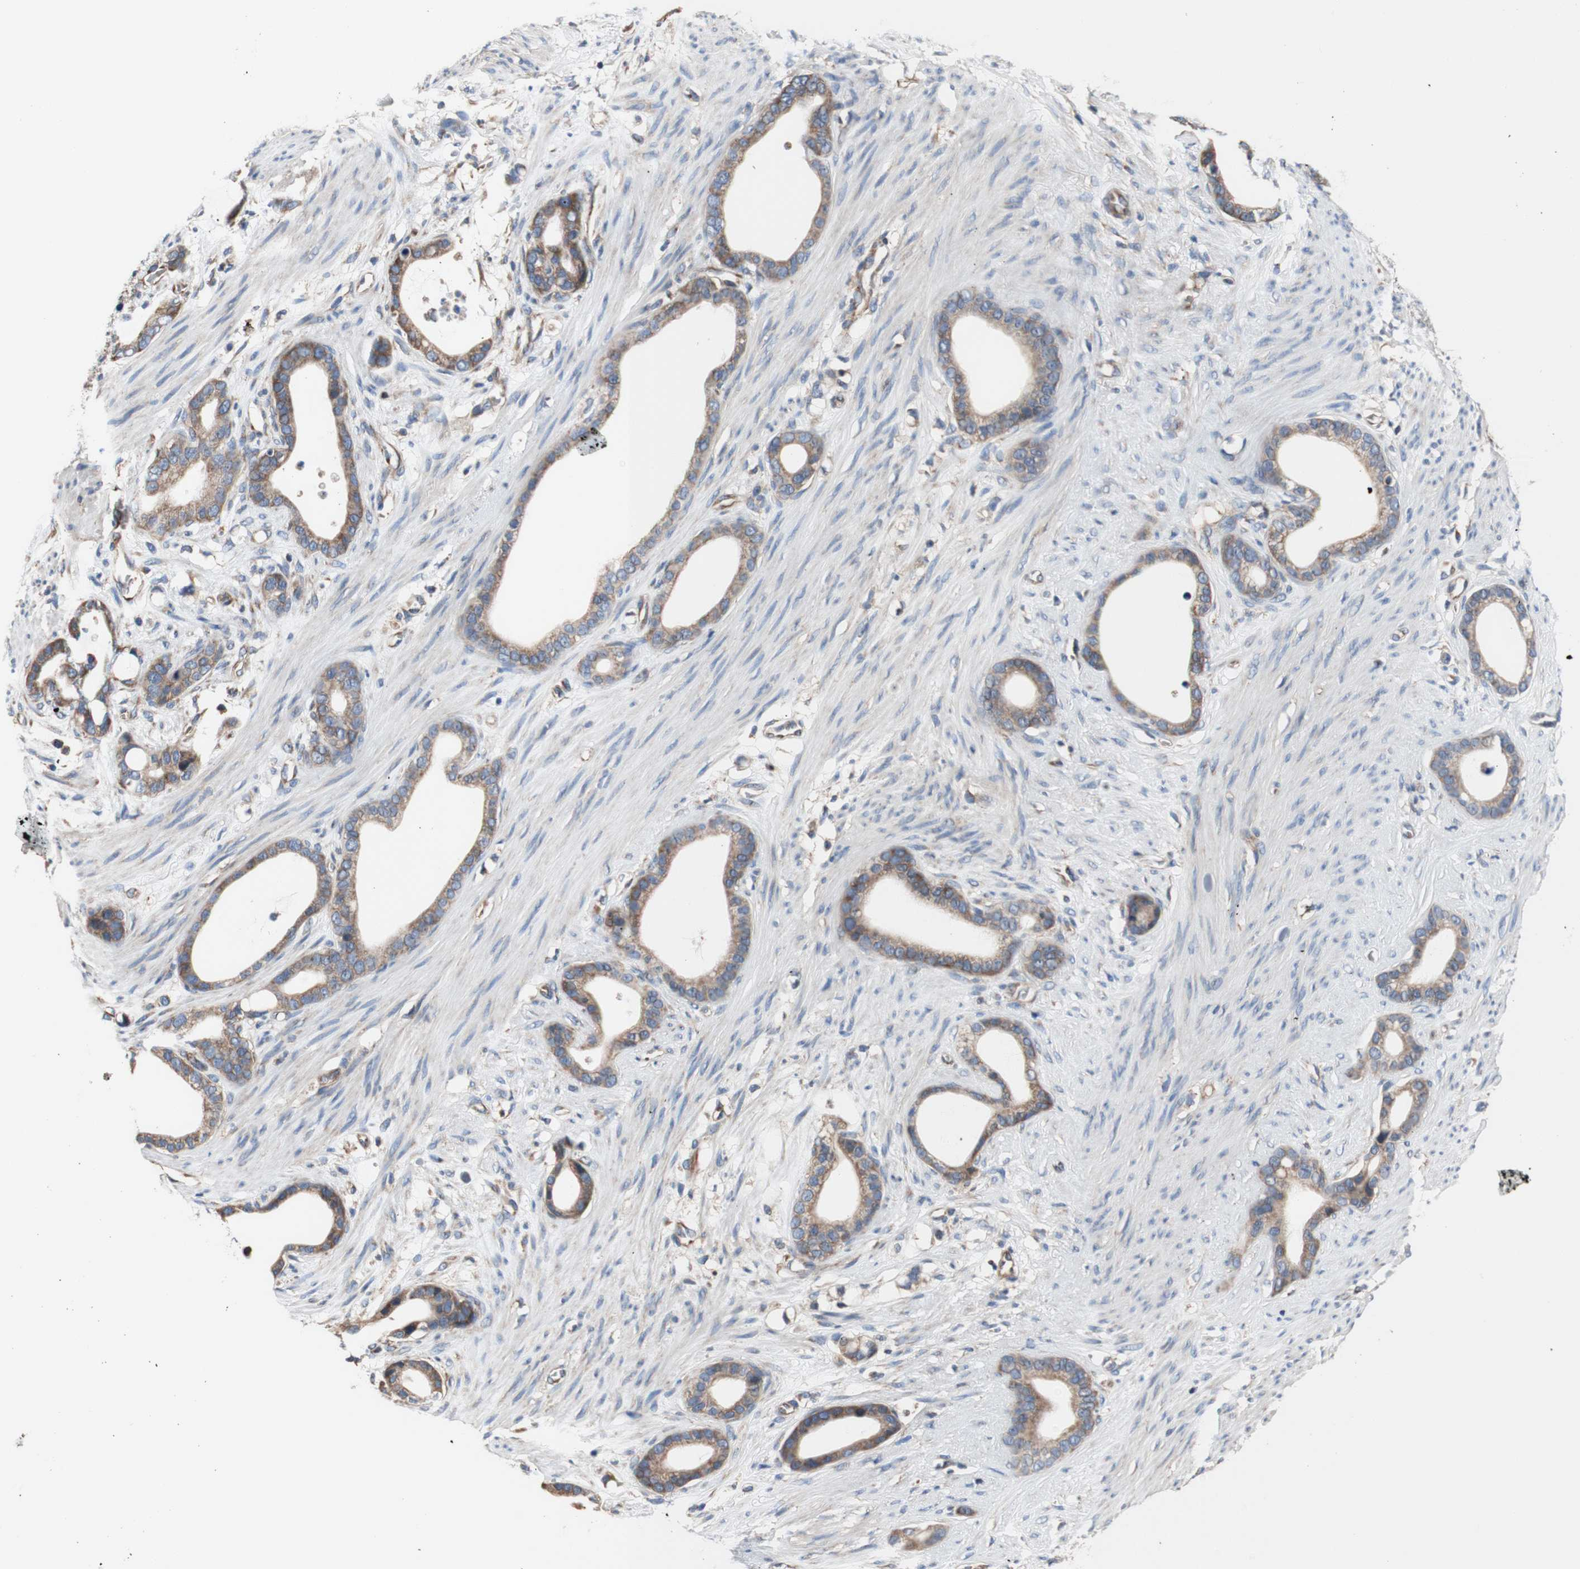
{"staining": {"intensity": "weak", "quantity": ">75%", "location": "cytoplasmic/membranous"}, "tissue": "stomach cancer", "cell_type": "Tumor cells", "image_type": "cancer", "snomed": [{"axis": "morphology", "description": "Adenocarcinoma, NOS"}, {"axis": "topography", "description": "Stomach"}], "caption": "Immunohistochemical staining of stomach adenocarcinoma displays weak cytoplasmic/membranous protein staining in about >75% of tumor cells.", "gene": "FMR1", "patient": {"sex": "female", "age": 75}}